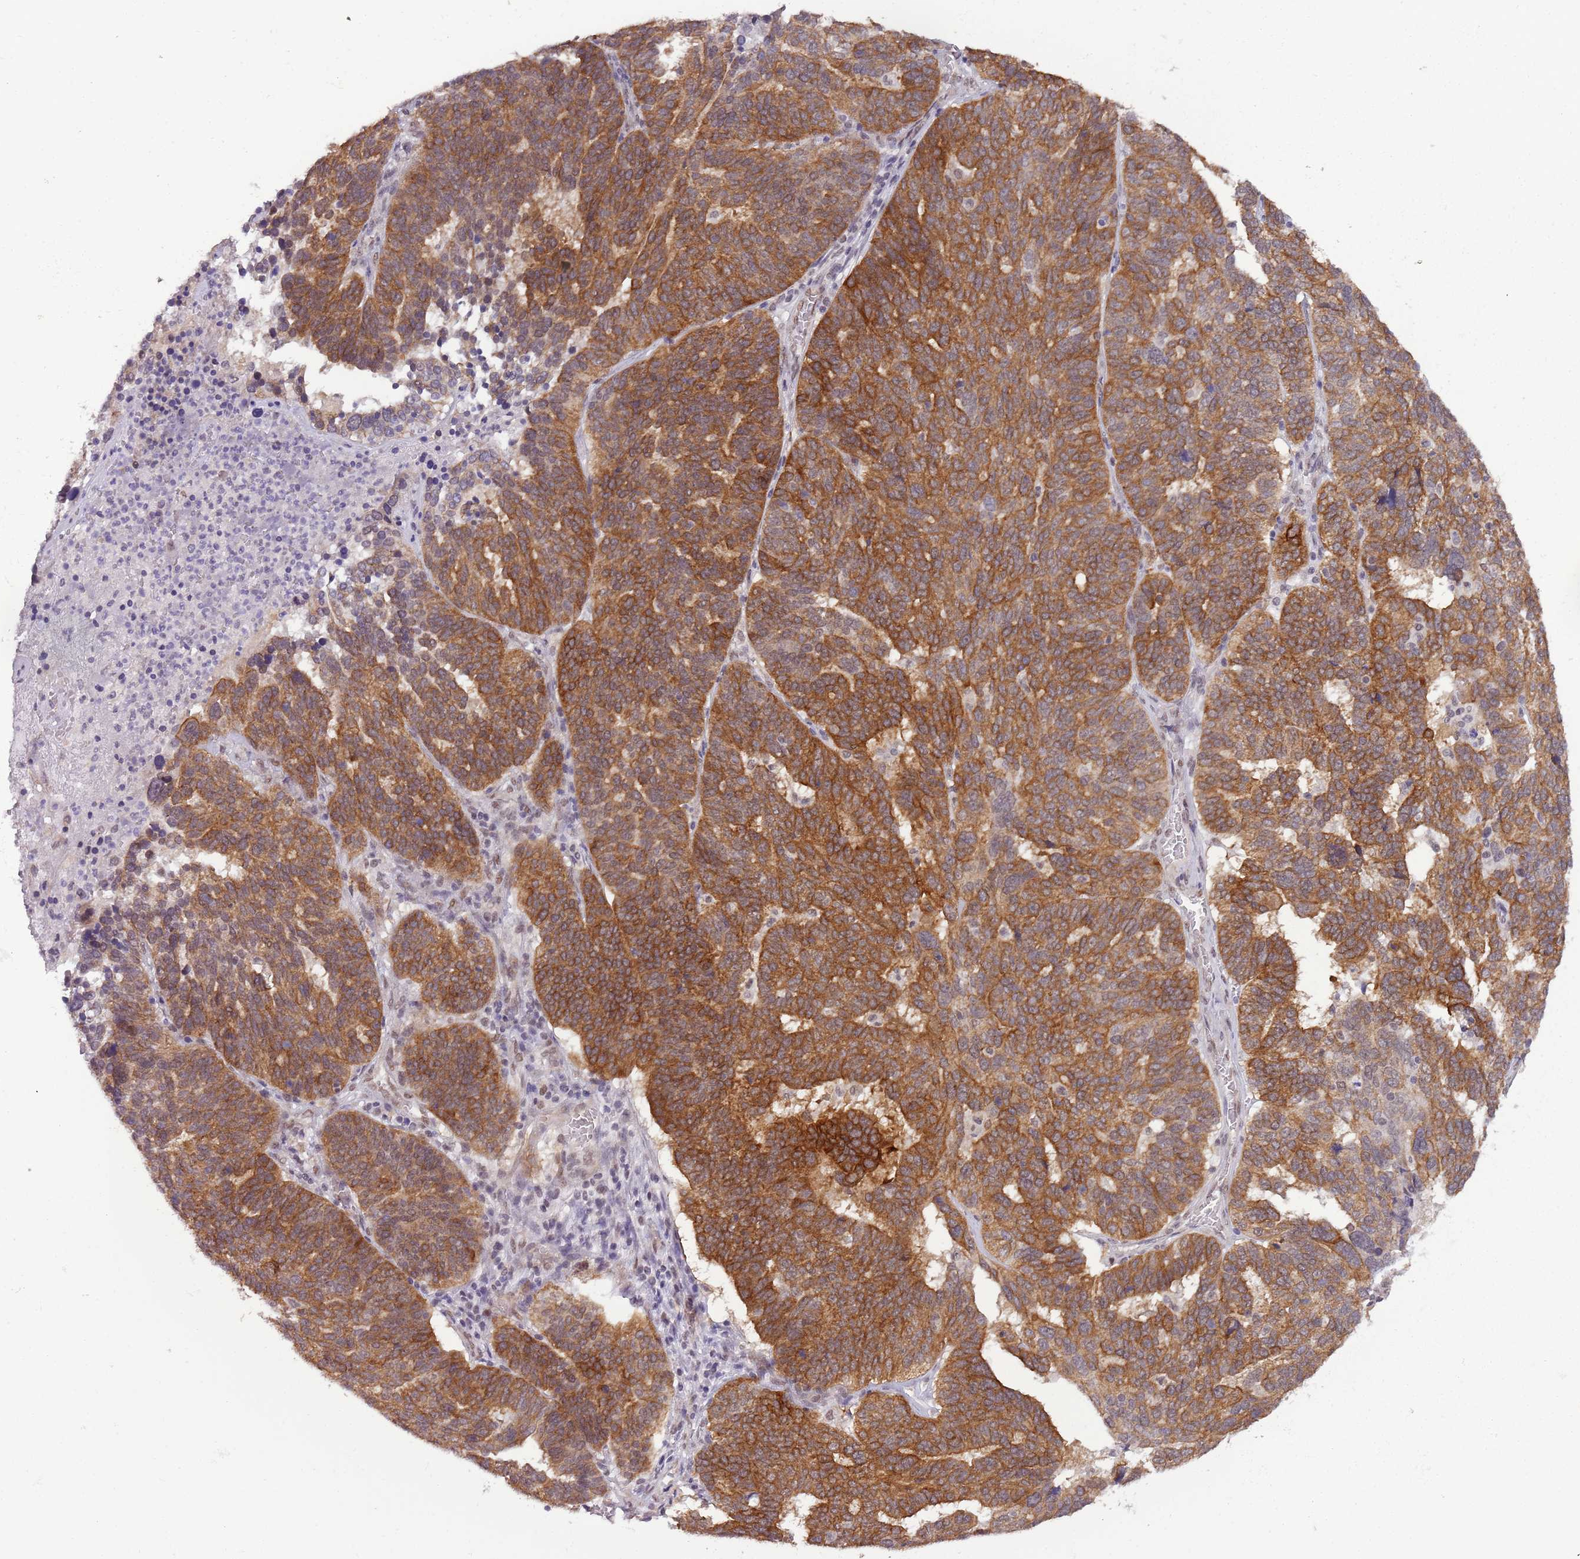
{"staining": {"intensity": "strong", "quantity": ">75%", "location": "cytoplasmic/membranous"}, "tissue": "ovarian cancer", "cell_type": "Tumor cells", "image_type": "cancer", "snomed": [{"axis": "morphology", "description": "Cystadenocarcinoma, serous, NOS"}, {"axis": "topography", "description": "Ovary"}], "caption": "Ovarian cancer tissue demonstrates strong cytoplasmic/membranous positivity in approximately >75% of tumor cells, visualized by immunohistochemistry.", "gene": "FAM120AOS", "patient": {"sex": "female", "age": 59}}